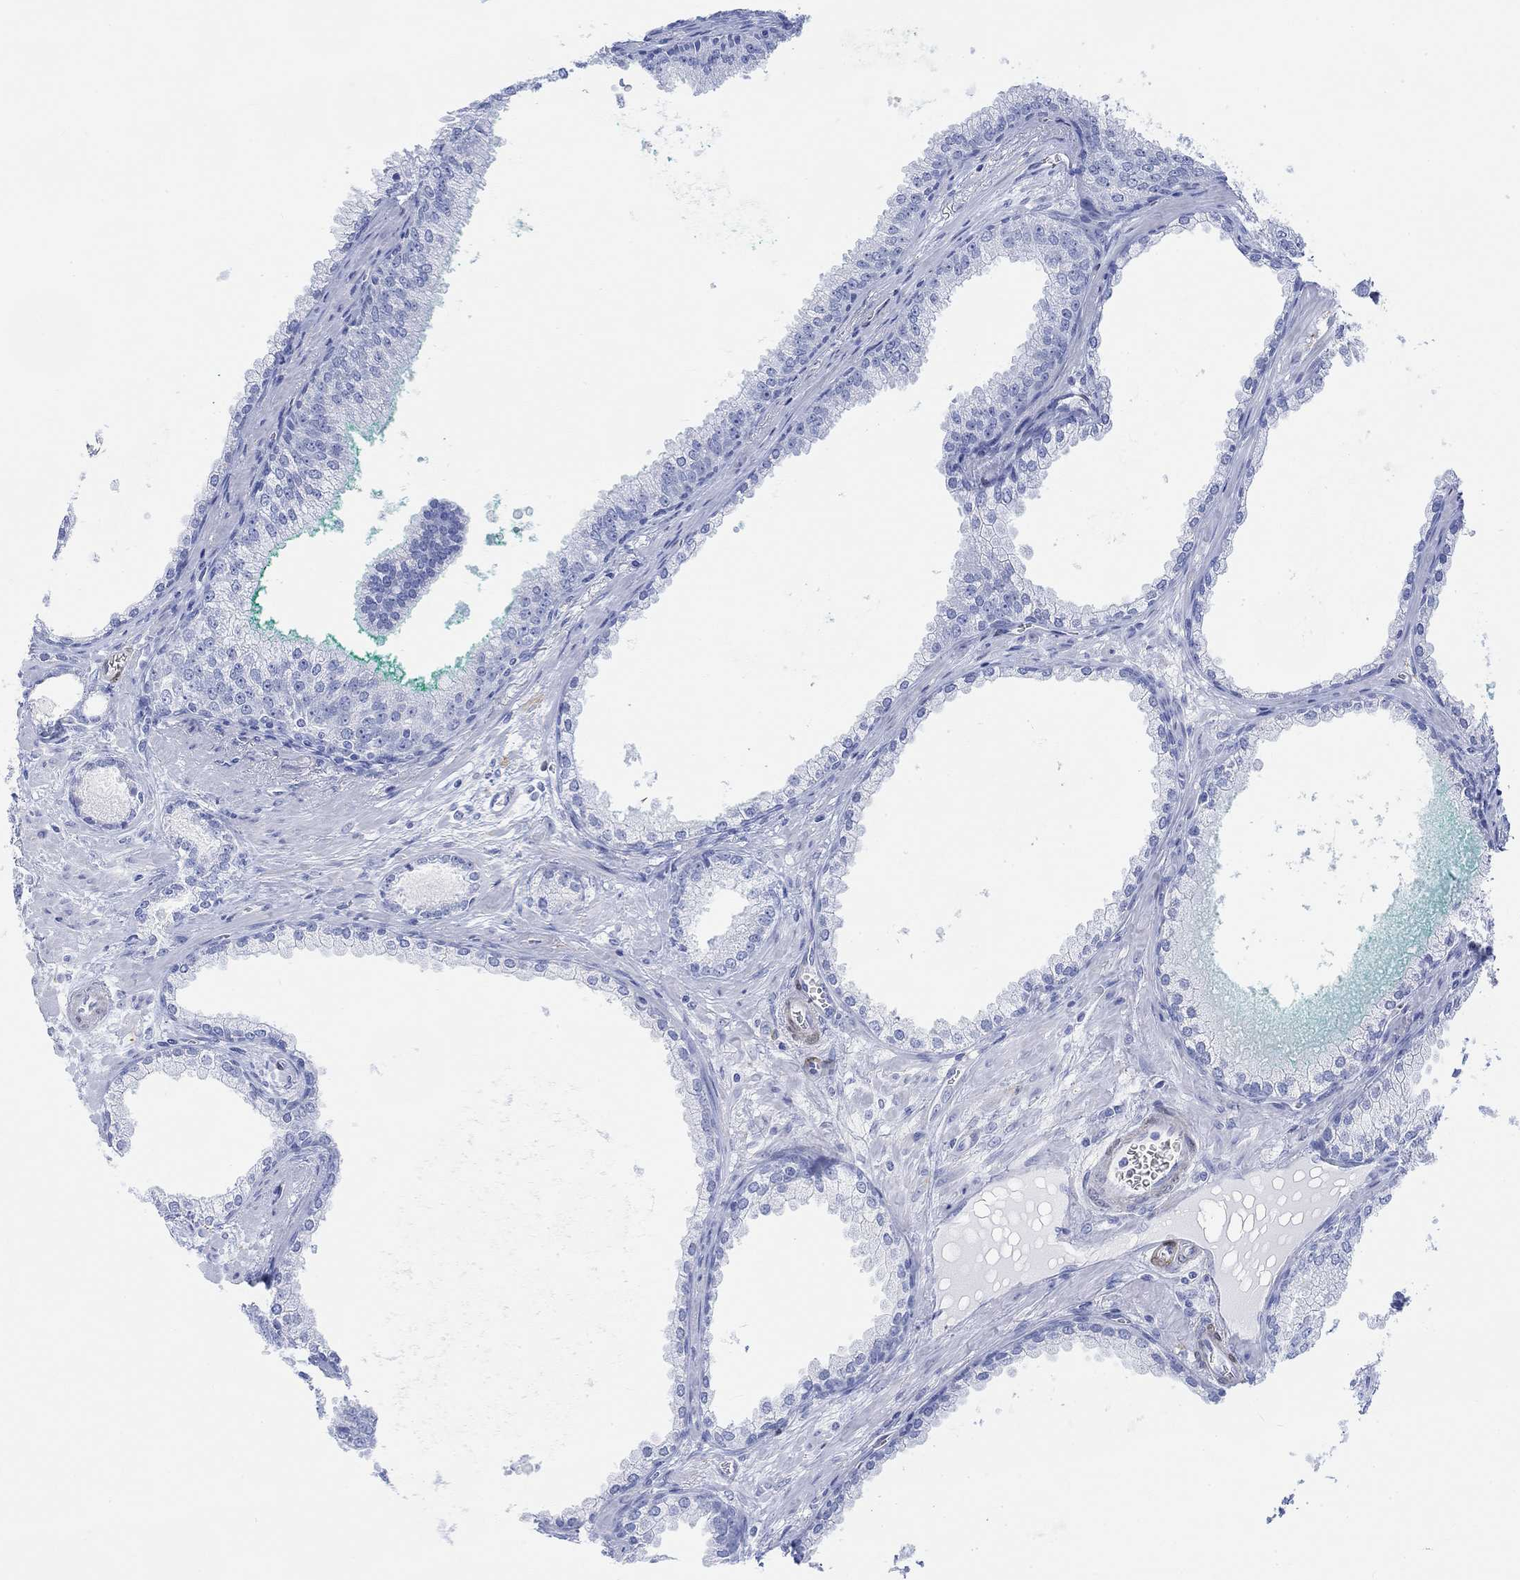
{"staining": {"intensity": "negative", "quantity": "none", "location": "none"}, "tissue": "prostate cancer", "cell_type": "Tumor cells", "image_type": "cancer", "snomed": [{"axis": "morphology", "description": "Adenocarcinoma, NOS"}, {"axis": "topography", "description": "Prostate"}], "caption": "This micrograph is of adenocarcinoma (prostate) stained with IHC to label a protein in brown with the nuclei are counter-stained blue. There is no staining in tumor cells.", "gene": "TPPP3", "patient": {"sex": "male", "age": 67}}